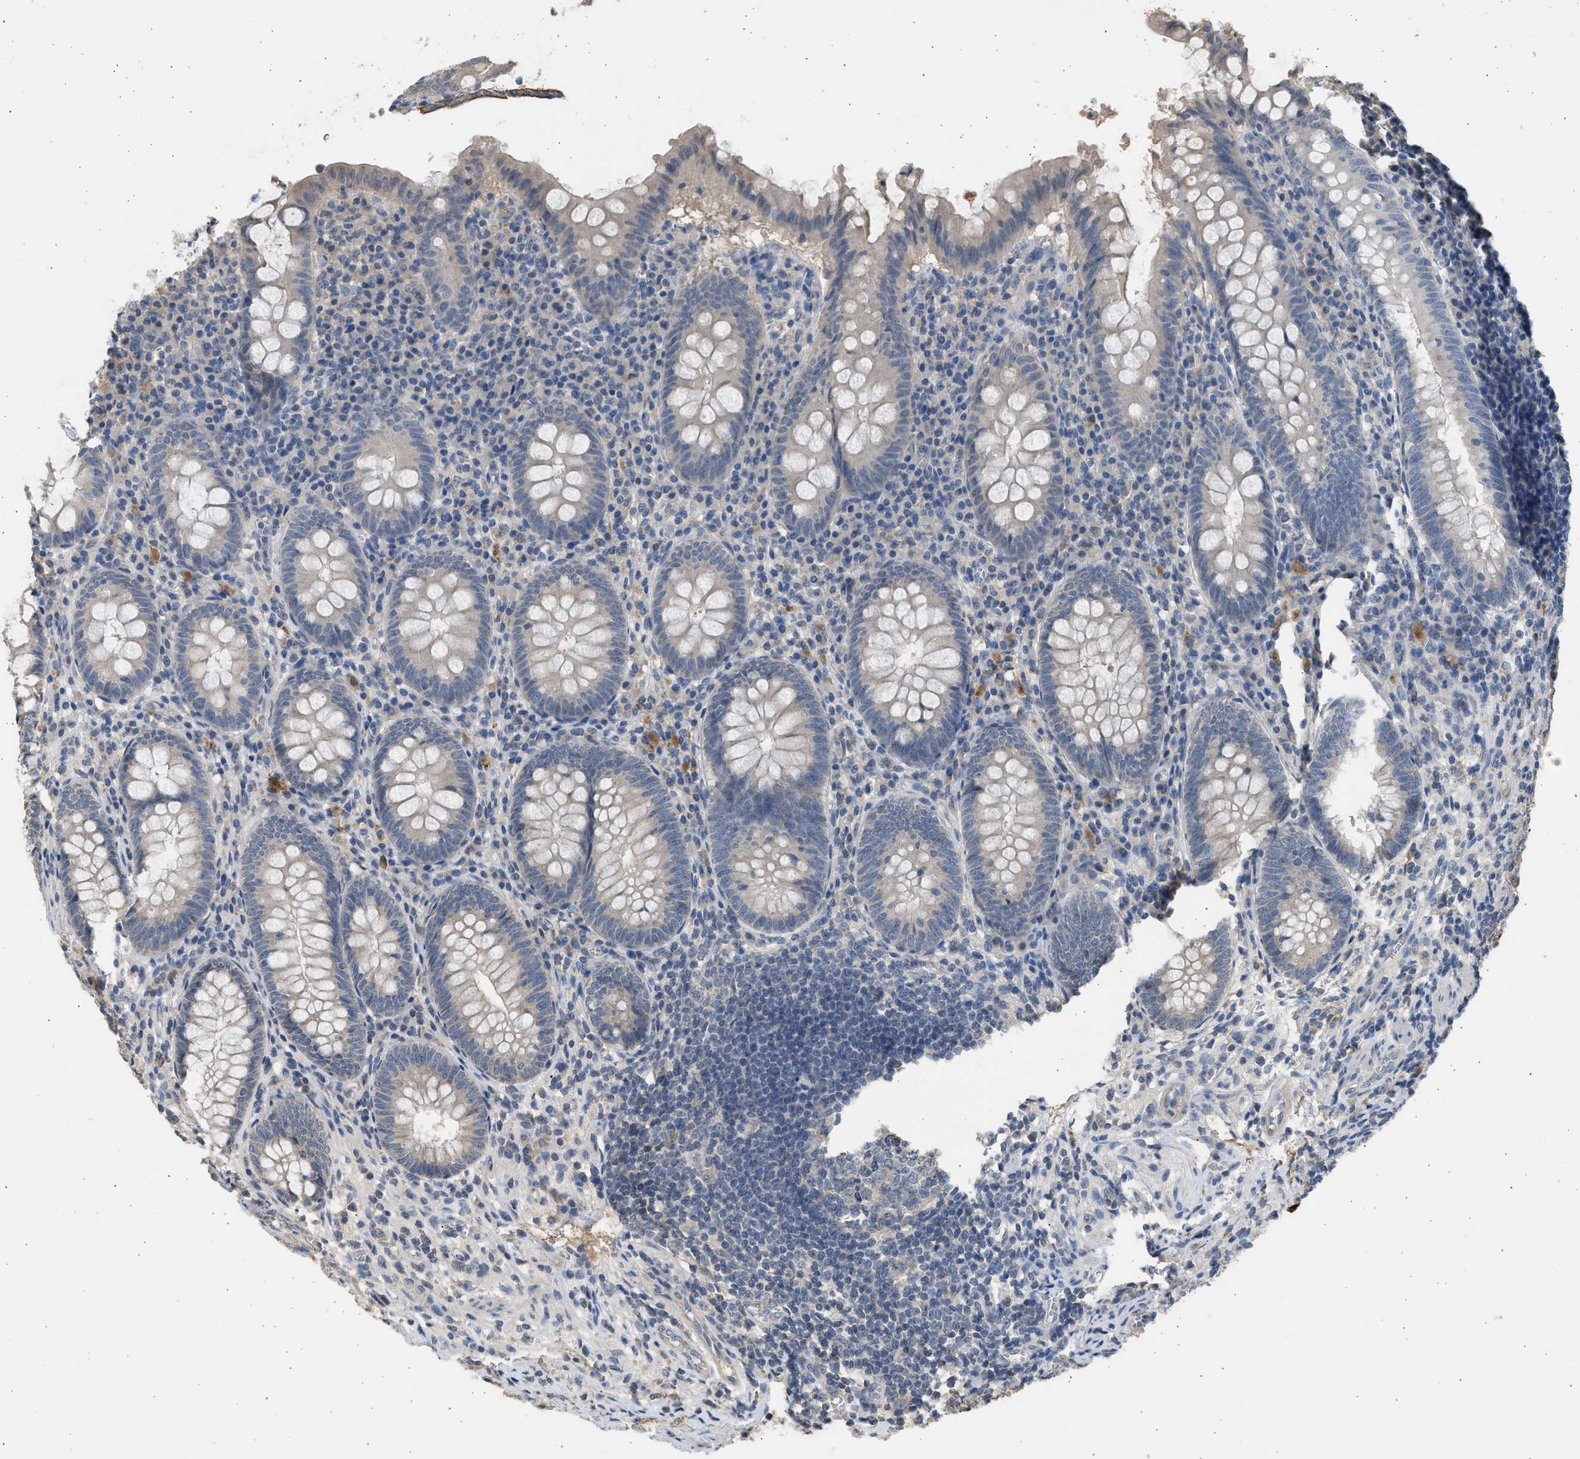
{"staining": {"intensity": "weak", "quantity": ">75%", "location": "cytoplasmic/membranous"}, "tissue": "appendix", "cell_type": "Glandular cells", "image_type": "normal", "snomed": [{"axis": "morphology", "description": "Normal tissue, NOS"}, {"axis": "topography", "description": "Appendix"}], "caption": "IHC photomicrograph of normal appendix: human appendix stained using immunohistochemistry (IHC) displays low levels of weak protein expression localized specifically in the cytoplasmic/membranous of glandular cells, appearing as a cytoplasmic/membranous brown color.", "gene": "SULT2A1", "patient": {"sex": "male", "age": 56}}